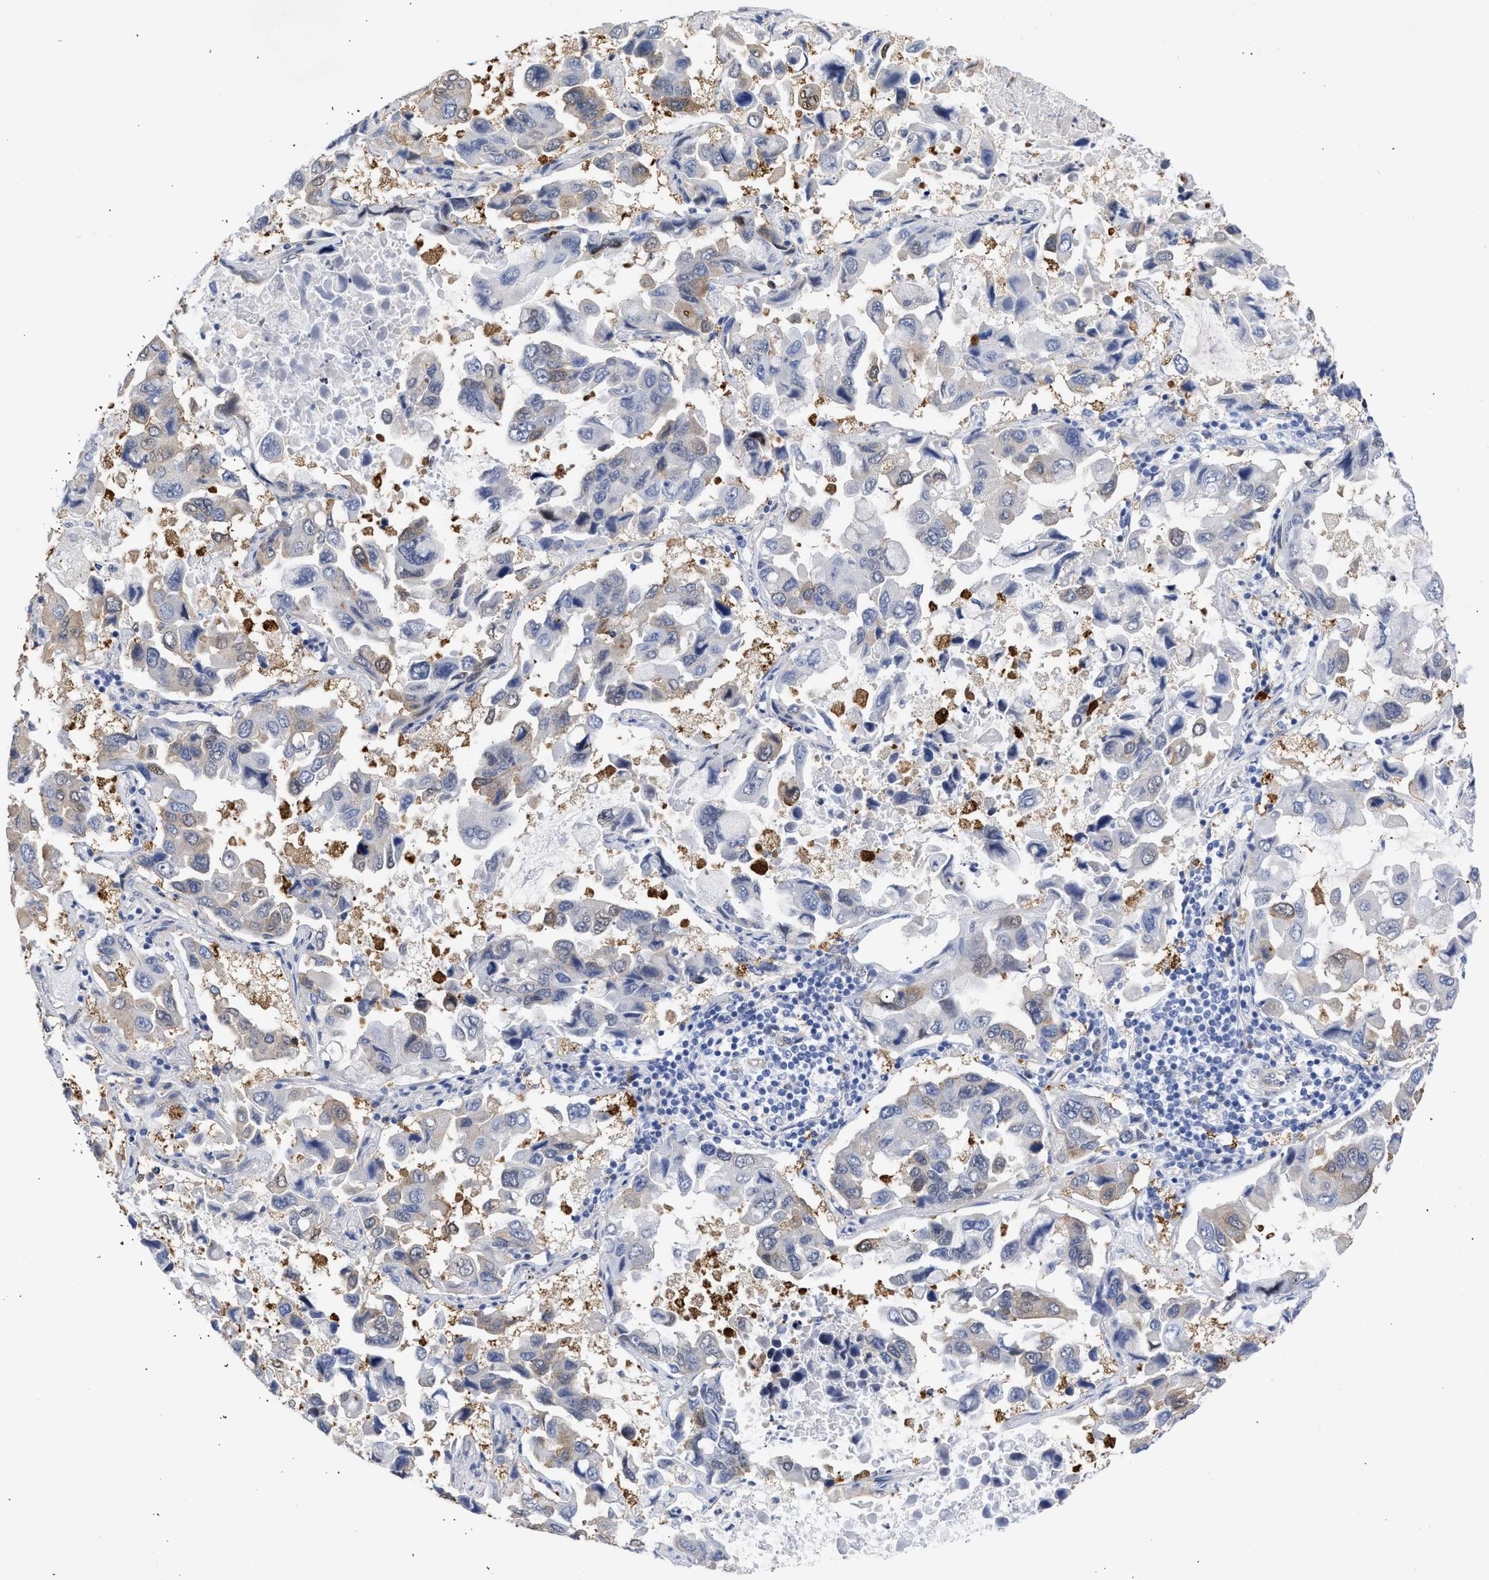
{"staining": {"intensity": "weak", "quantity": "<25%", "location": "cytoplasmic/membranous"}, "tissue": "lung cancer", "cell_type": "Tumor cells", "image_type": "cancer", "snomed": [{"axis": "morphology", "description": "Adenocarcinoma, NOS"}, {"axis": "topography", "description": "Lung"}], "caption": "This is a photomicrograph of IHC staining of lung cancer (adenocarcinoma), which shows no expression in tumor cells.", "gene": "THRA", "patient": {"sex": "male", "age": 64}}